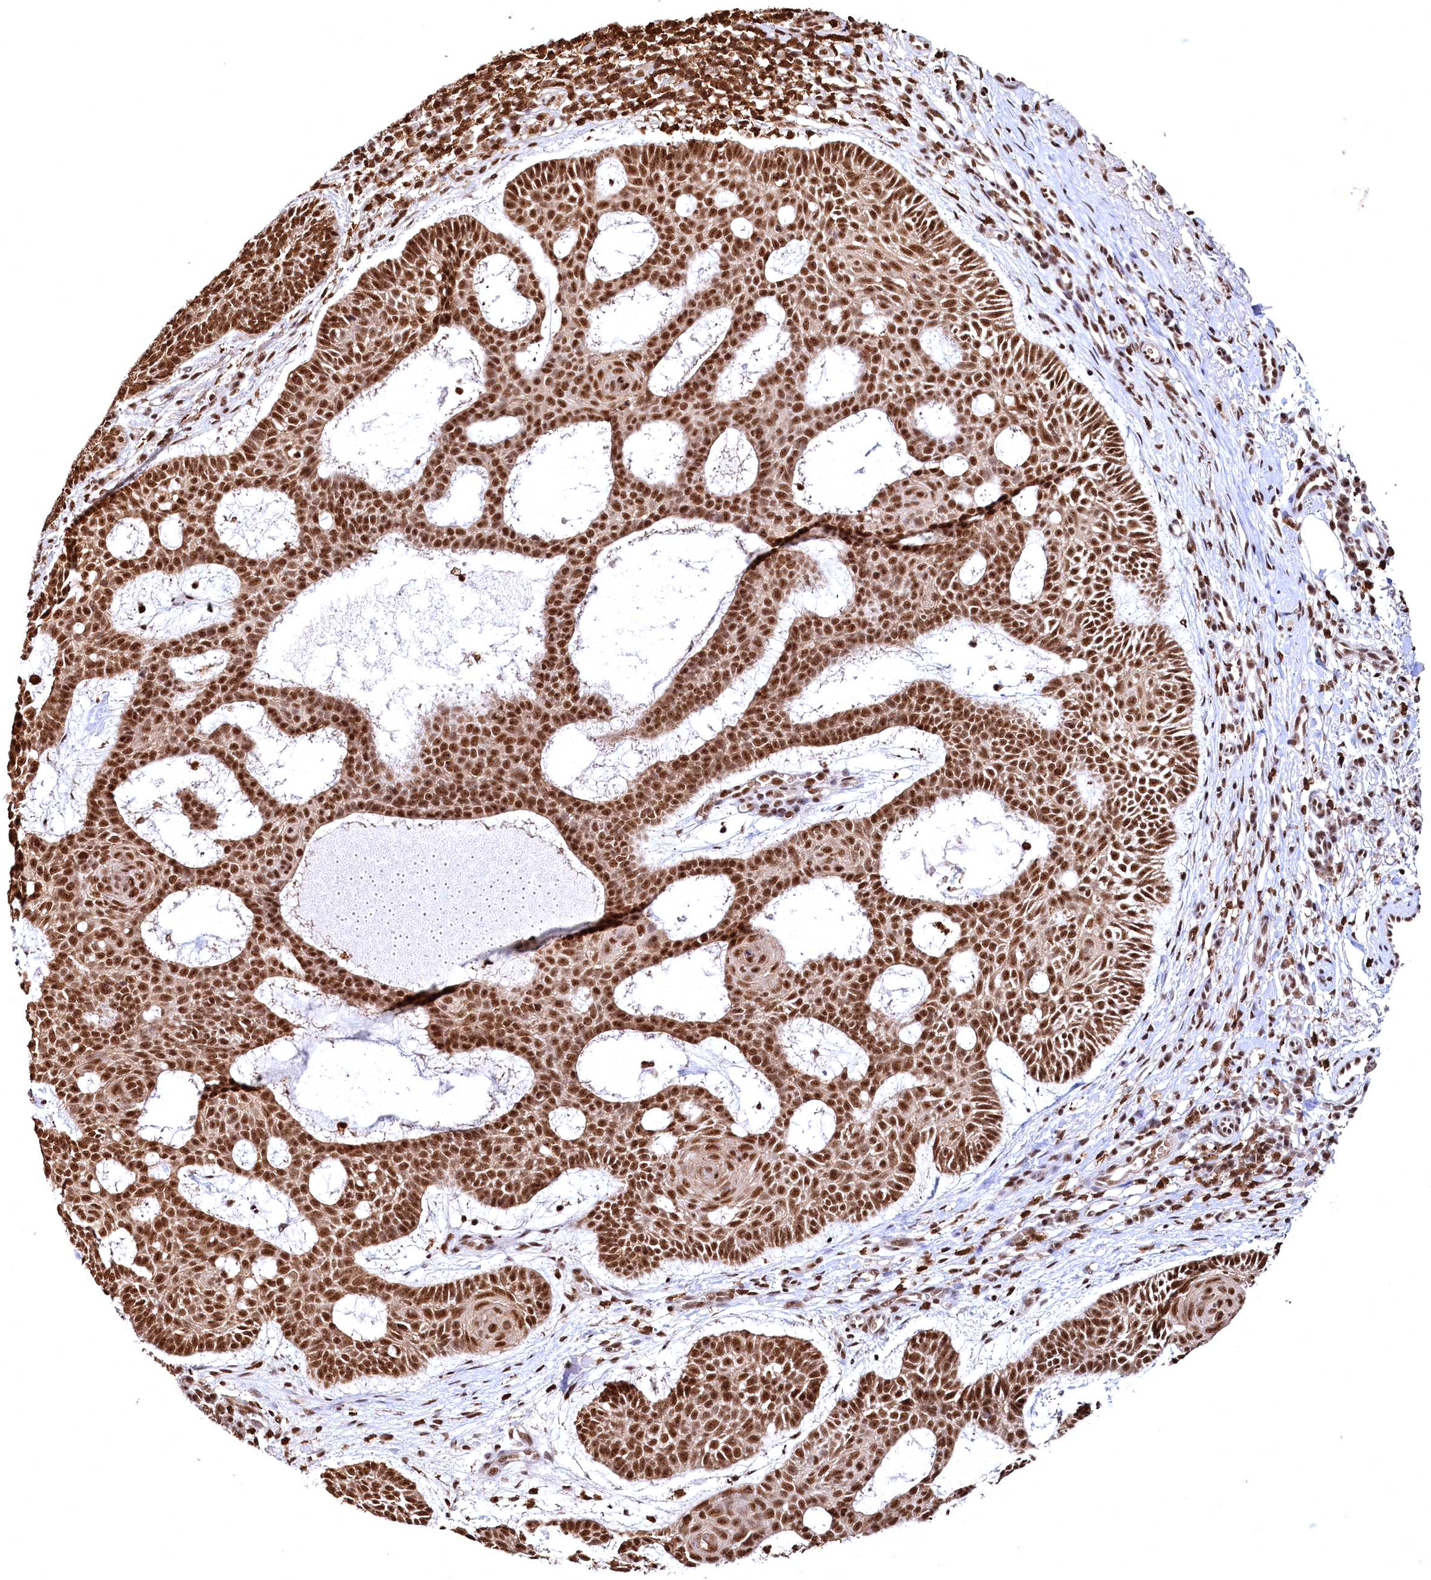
{"staining": {"intensity": "strong", "quantity": ">75%", "location": "cytoplasmic/membranous,nuclear"}, "tissue": "skin cancer", "cell_type": "Tumor cells", "image_type": "cancer", "snomed": [{"axis": "morphology", "description": "Basal cell carcinoma"}, {"axis": "topography", "description": "Skin"}], "caption": "DAB immunohistochemical staining of human skin cancer (basal cell carcinoma) demonstrates strong cytoplasmic/membranous and nuclear protein staining in approximately >75% of tumor cells.", "gene": "RSRC2", "patient": {"sex": "male", "age": 85}}